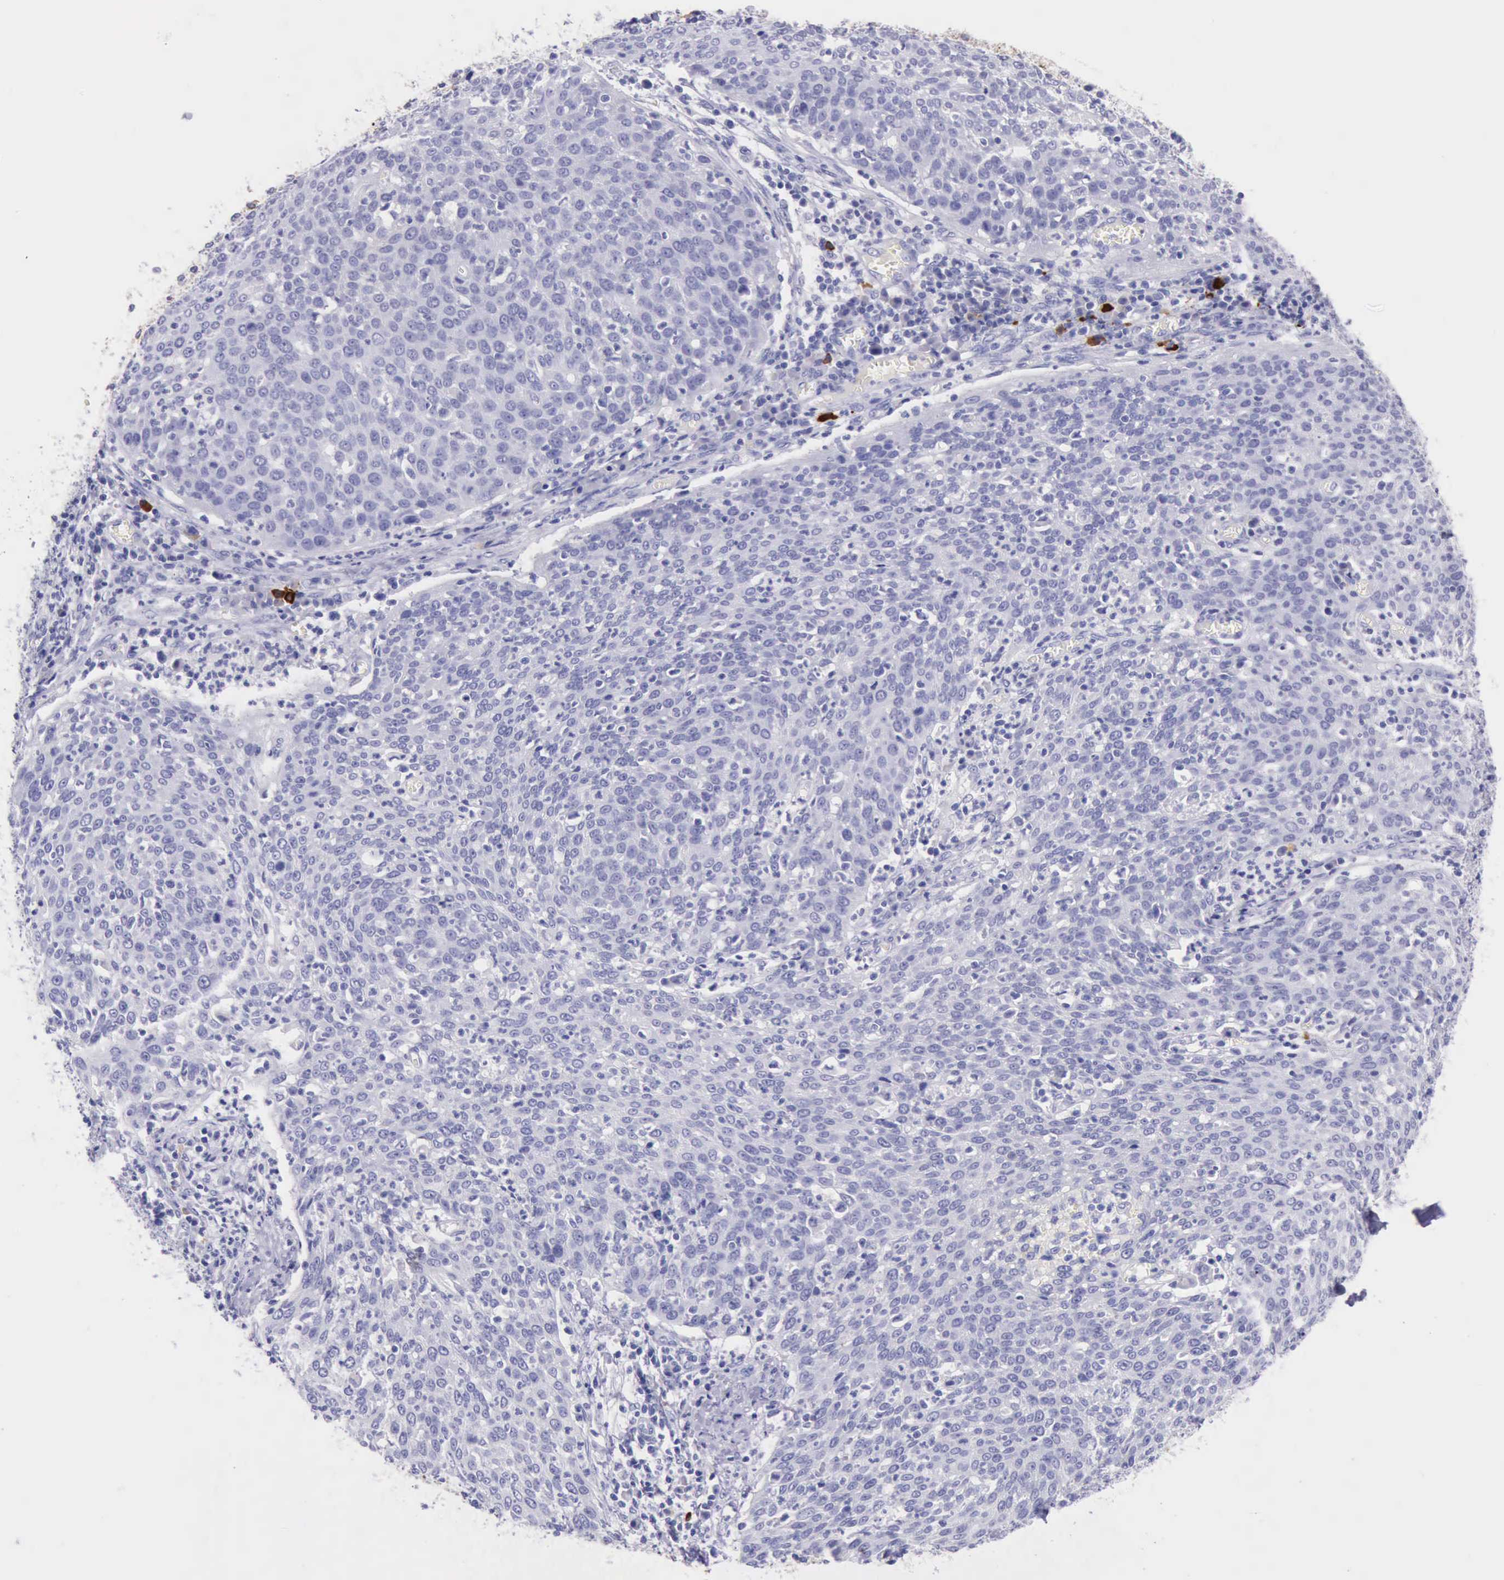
{"staining": {"intensity": "negative", "quantity": "none", "location": "none"}, "tissue": "cervical cancer", "cell_type": "Tumor cells", "image_type": "cancer", "snomed": [{"axis": "morphology", "description": "Squamous cell carcinoma, NOS"}, {"axis": "topography", "description": "Cervix"}], "caption": "An immunohistochemistry histopathology image of cervical cancer (squamous cell carcinoma) is shown. There is no staining in tumor cells of cervical cancer (squamous cell carcinoma). The staining was performed using DAB (3,3'-diaminobenzidine) to visualize the protein expression in brown, while the nuclei were stained in blue with hematoxylin (Magnification: 20x).", "gene": "KRT8", "patient": {"sex": "female", "age": 38}}